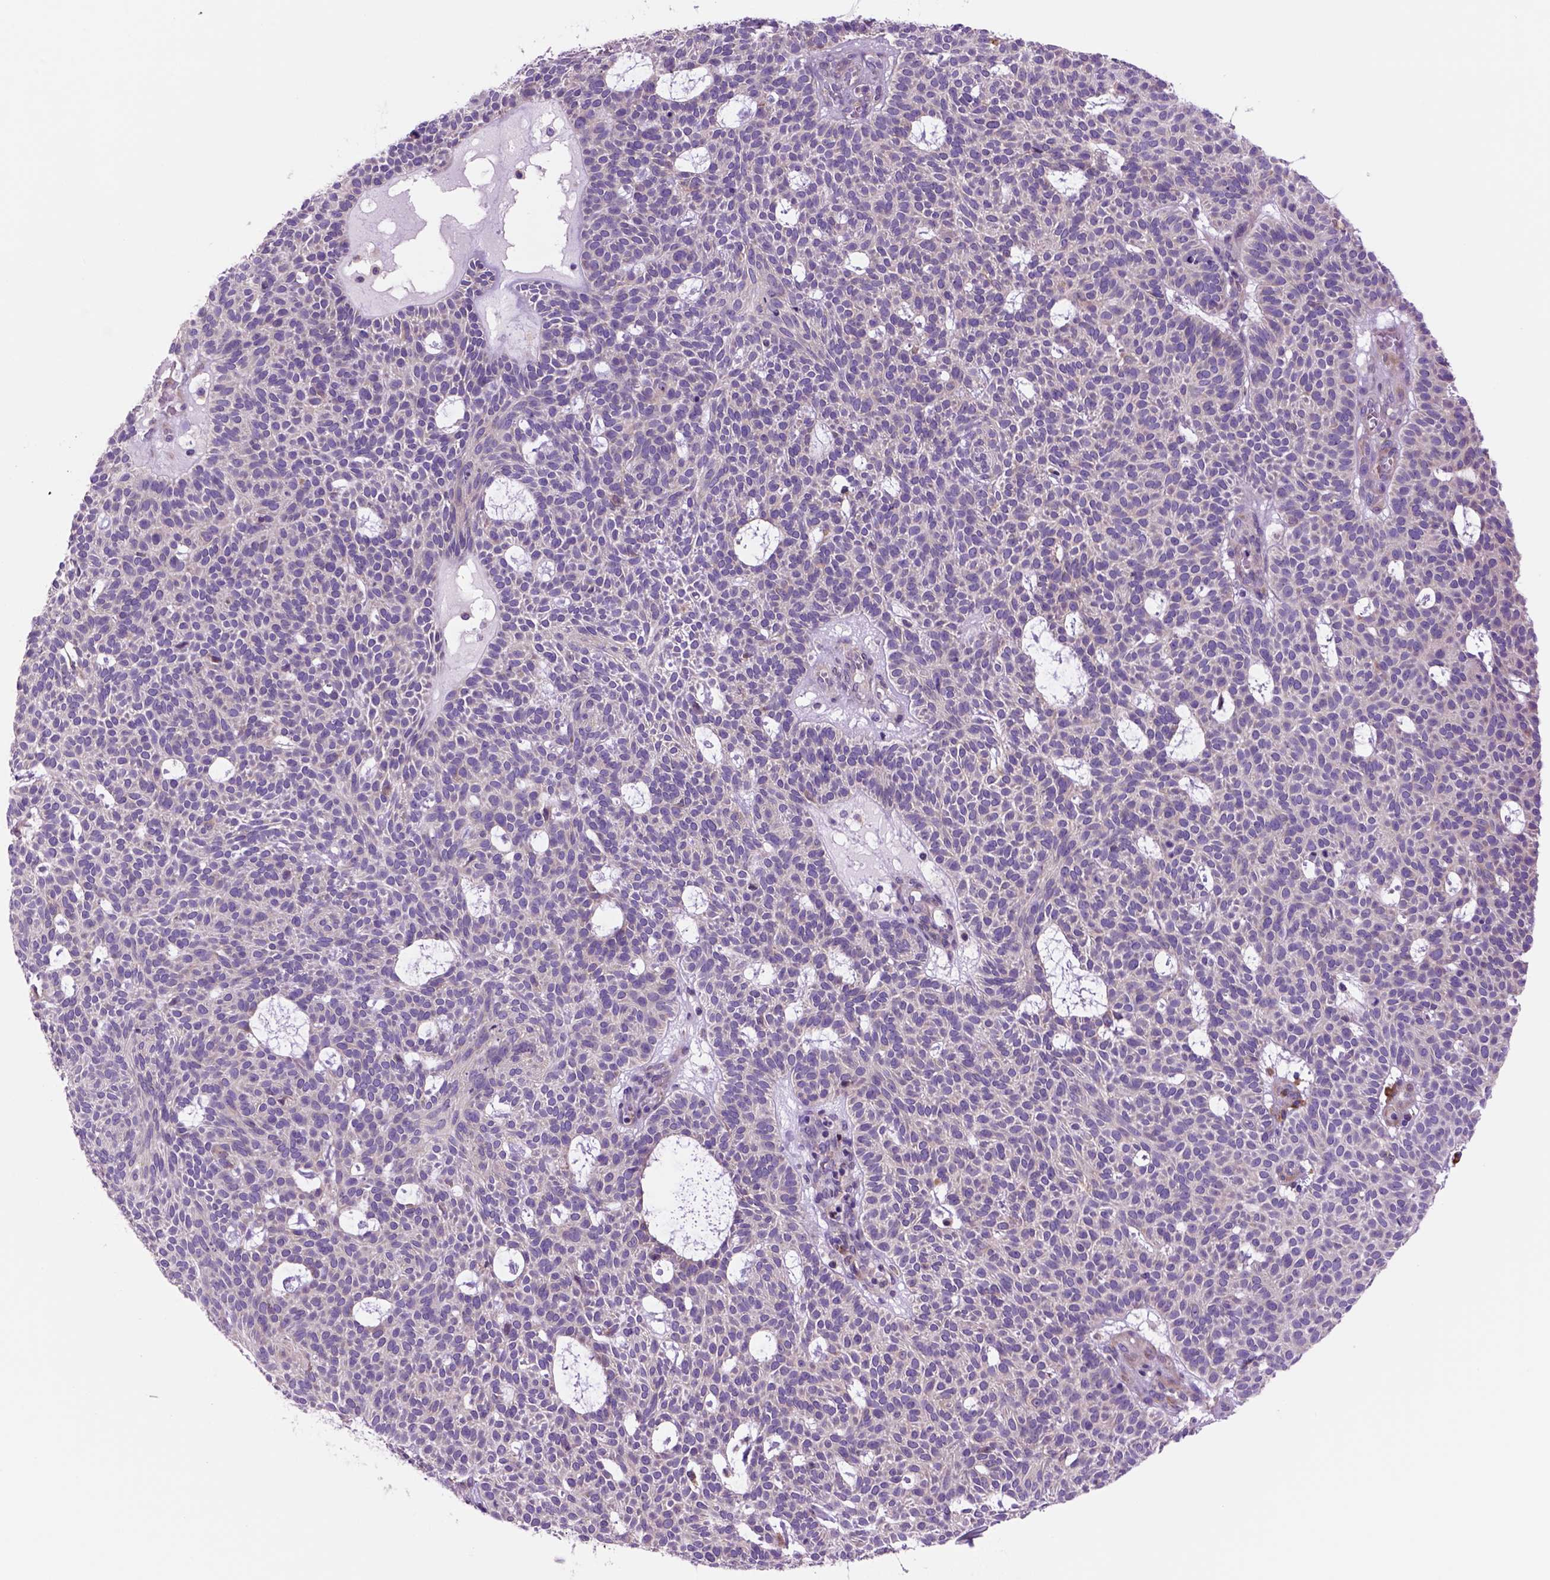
{"staining": {"intensity": "negative", "quantity": "none", "location": "none"}, "tissue": "skin cancer", "cell_type": "Tumor cells", "image_type": "cancer", "snomed": [{"axis": "morphology", "description": "Squamous cell carcinoma, NOS"}, {"axis": "topography", "description": "Skin"}], "caption": "Protein analysis of skin cancer shows no significant staining in tumor cells.", "gene": "PIAS3", "patient": {"sex": "female", "age": 90}}